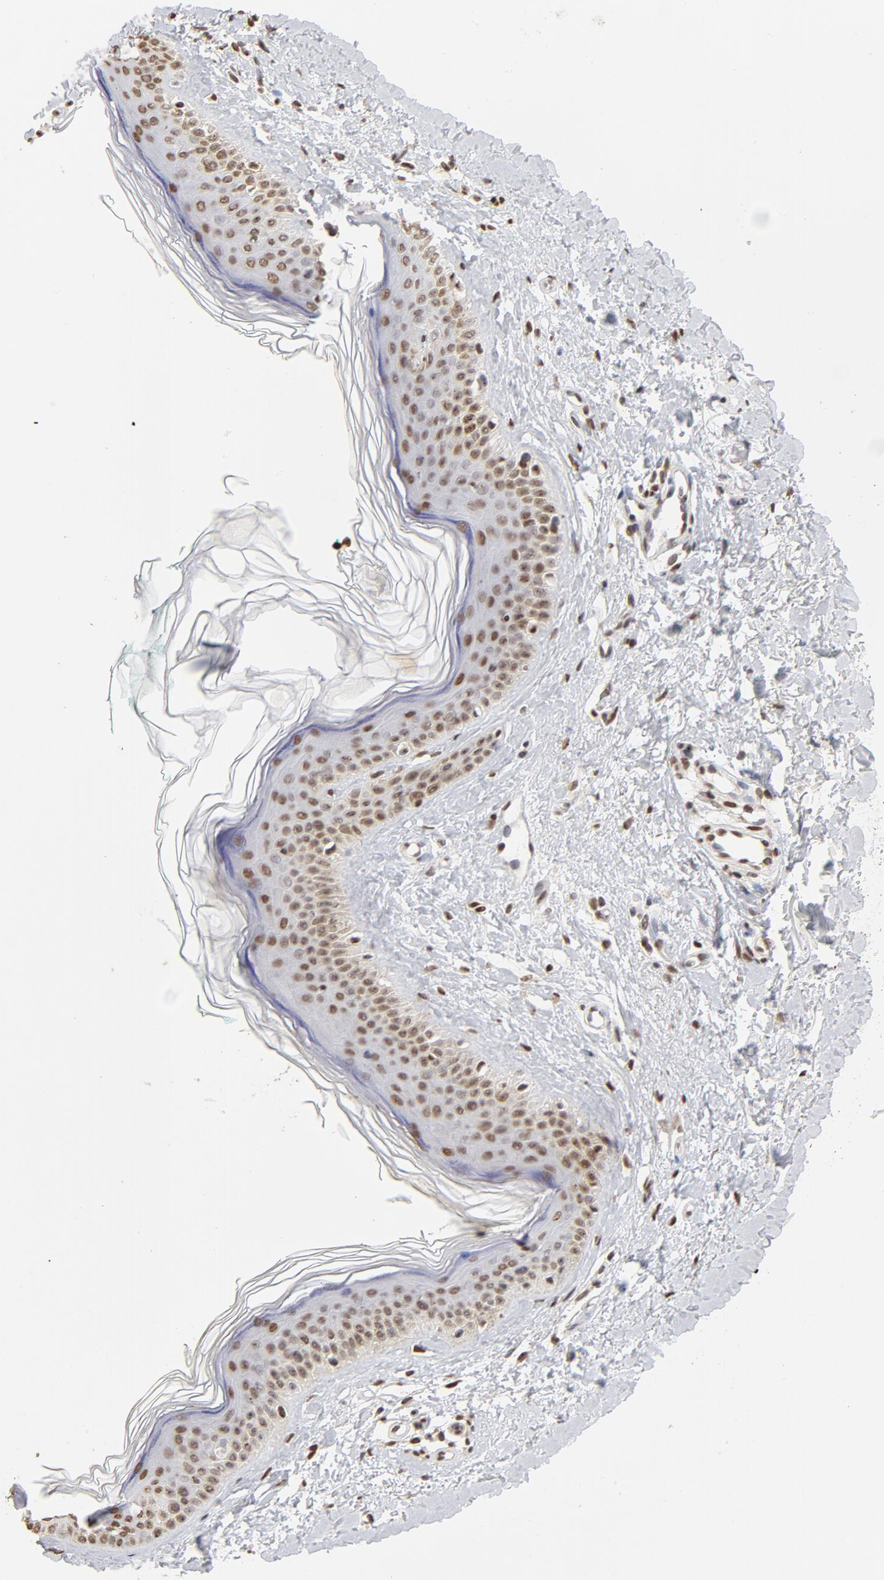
{"staining": {"intensity": "moderate", "quantity": ">75%", "location": "nuclear"}, "tissue": "skin", "cell_type": "Fibroblasts", "image_type": "normal", "snomed": [{"axis": "morphology", "description": "Normal tissue, NOS"}, {"axis": "topography", "description": "Skin"}], "caption": "Immunohistochemical staining of benign human skin shows >75% levels of moderate nuclear protein staining in approximately >75% of fibroblasts. (brown staining indicates protein expression, while blue staining denotes nuclei).", "gene": "TP53BP1", "patient": {"sex": "male", "age": 71}}